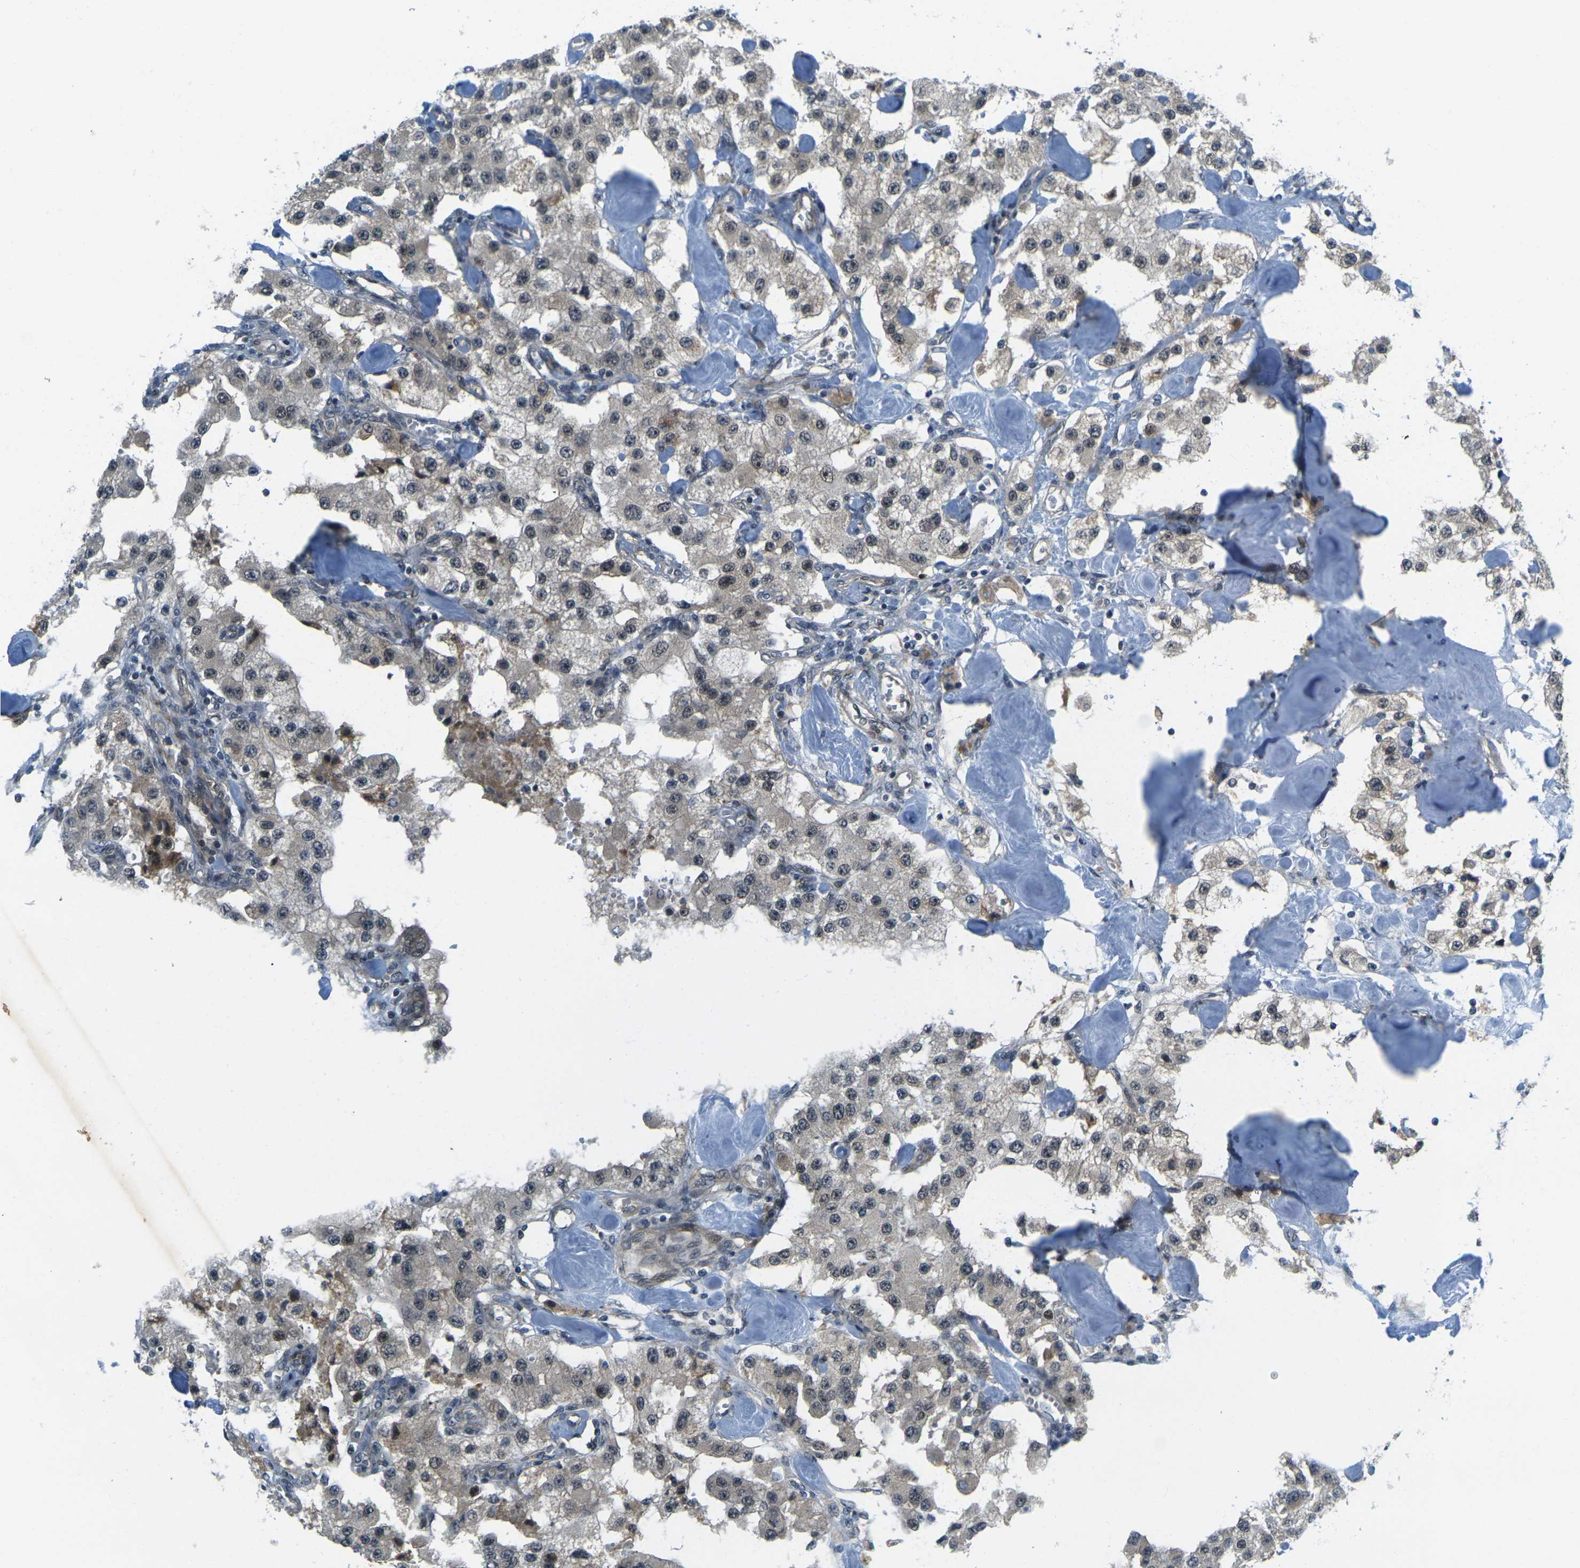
{"staining": {"intensity": "weak", "quantity": "25%-75%", "location": "cytoplasmic/membranous,nuclear"}, "tissue": "carcinoid", "cell_type": "Tumor cells", "image_type": "cancer", "snomed": [{"axis": "morphology", "description": "Carcinoid, malignant, NOS"}, {"axis": "topography", "description": "Pancreas"}], "caption": "Immunohistochemical staining of human carcinoid displays low levels of weak cytoplasmic/membranous and nuclear staining in about 25%-75% of tumor cells.", "gene": "KCTD10", "patient": {"sex": "male", "age": 41}}